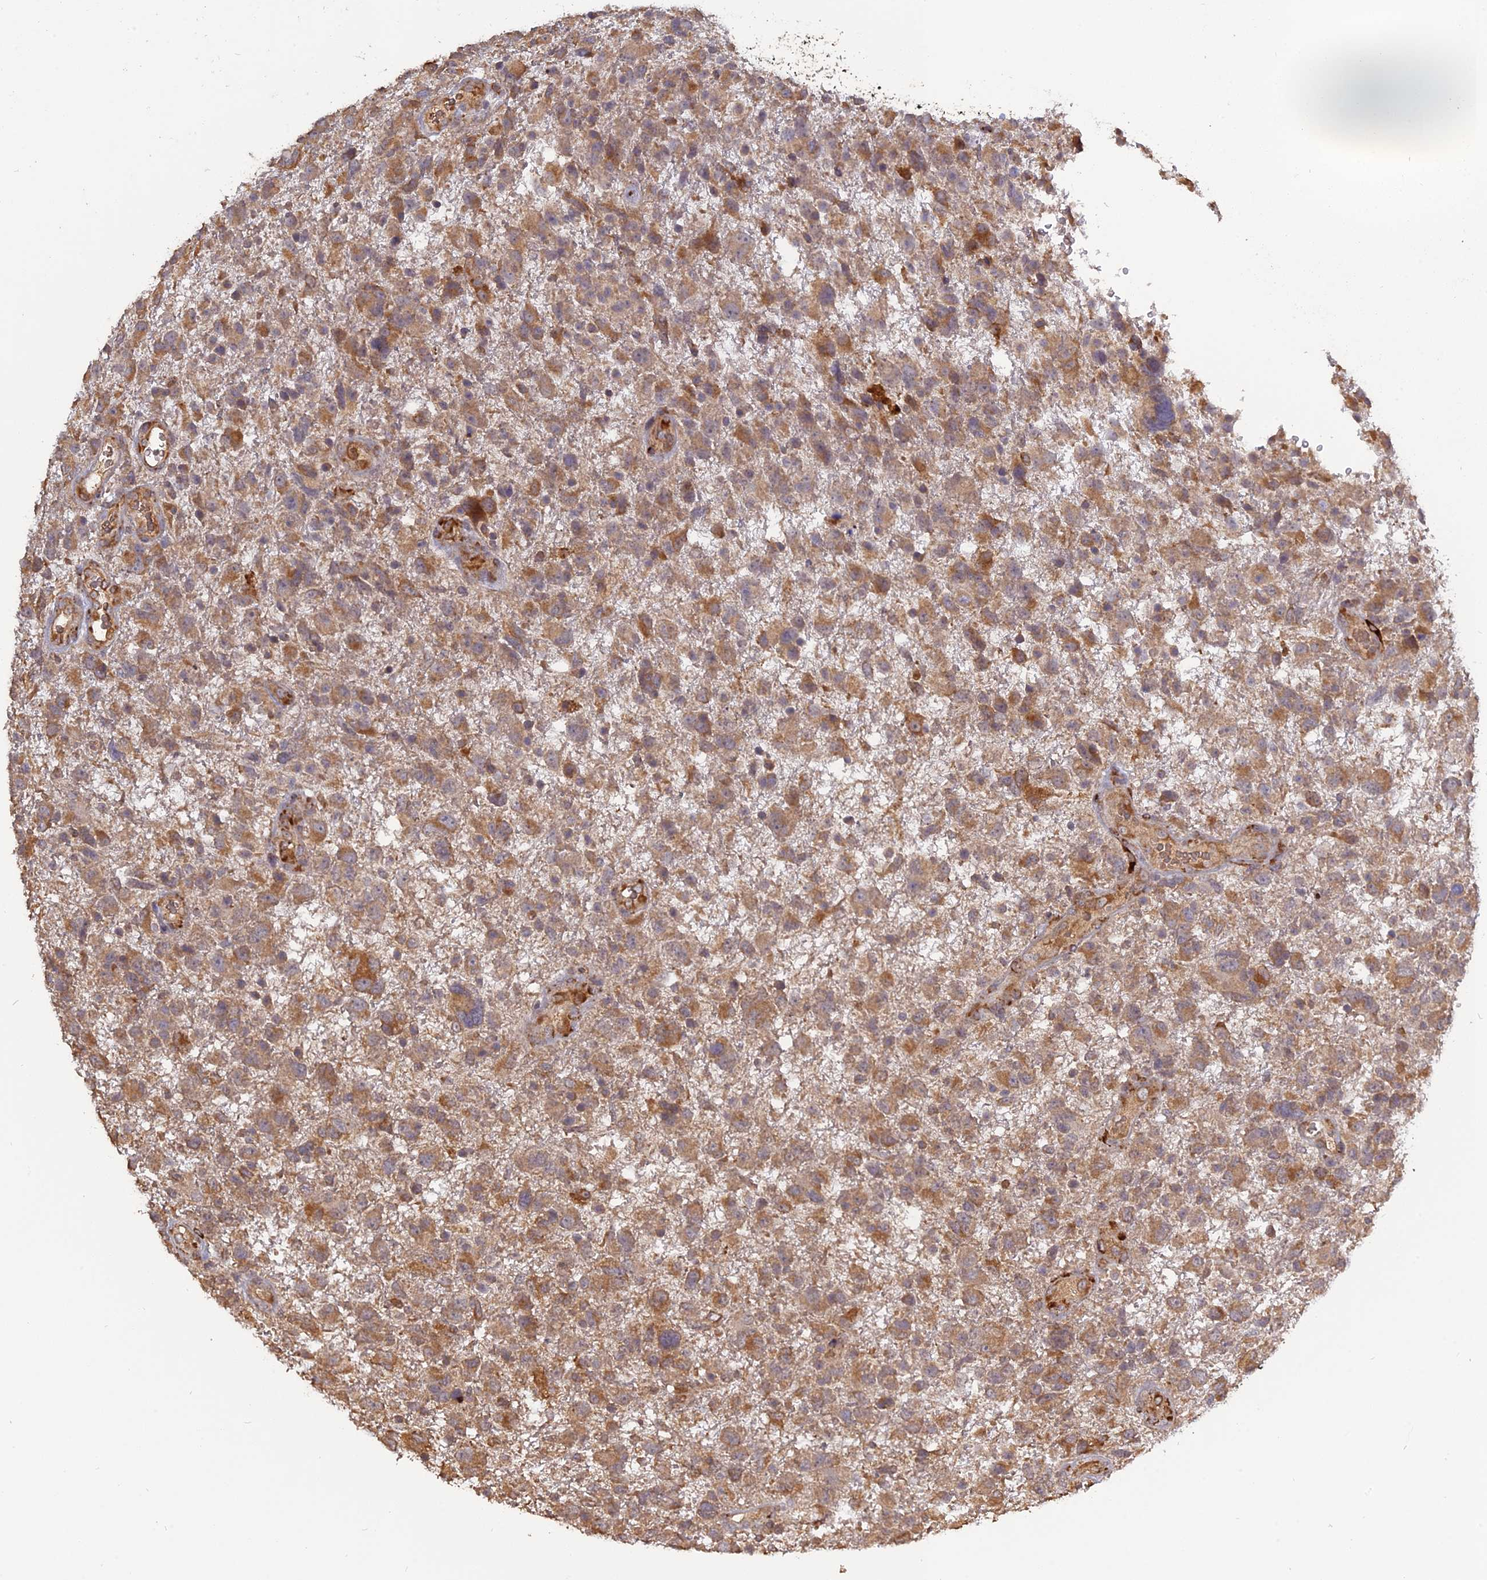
{"staining": {"intensity": "moderate", "quantity": ">75%", "location": "cytoplasmic/membranous"}, "tissue": "glioma", "cell_type": "Tumor cells", "image_type": "cancer", "snomed": [{"axis": "morphology", "description": "Glioma, malignant, High grade"}, {"axis": "topography", "description": "Brain"}], "caption": "Immunohistochemical staining of malignant glioma (high-grade) reveals moderate cytoplasmic/membranous protein expression in about >75% of tumor cells.", "gene": "PPIC", "patient": {"sex": "male", "age": 61}}